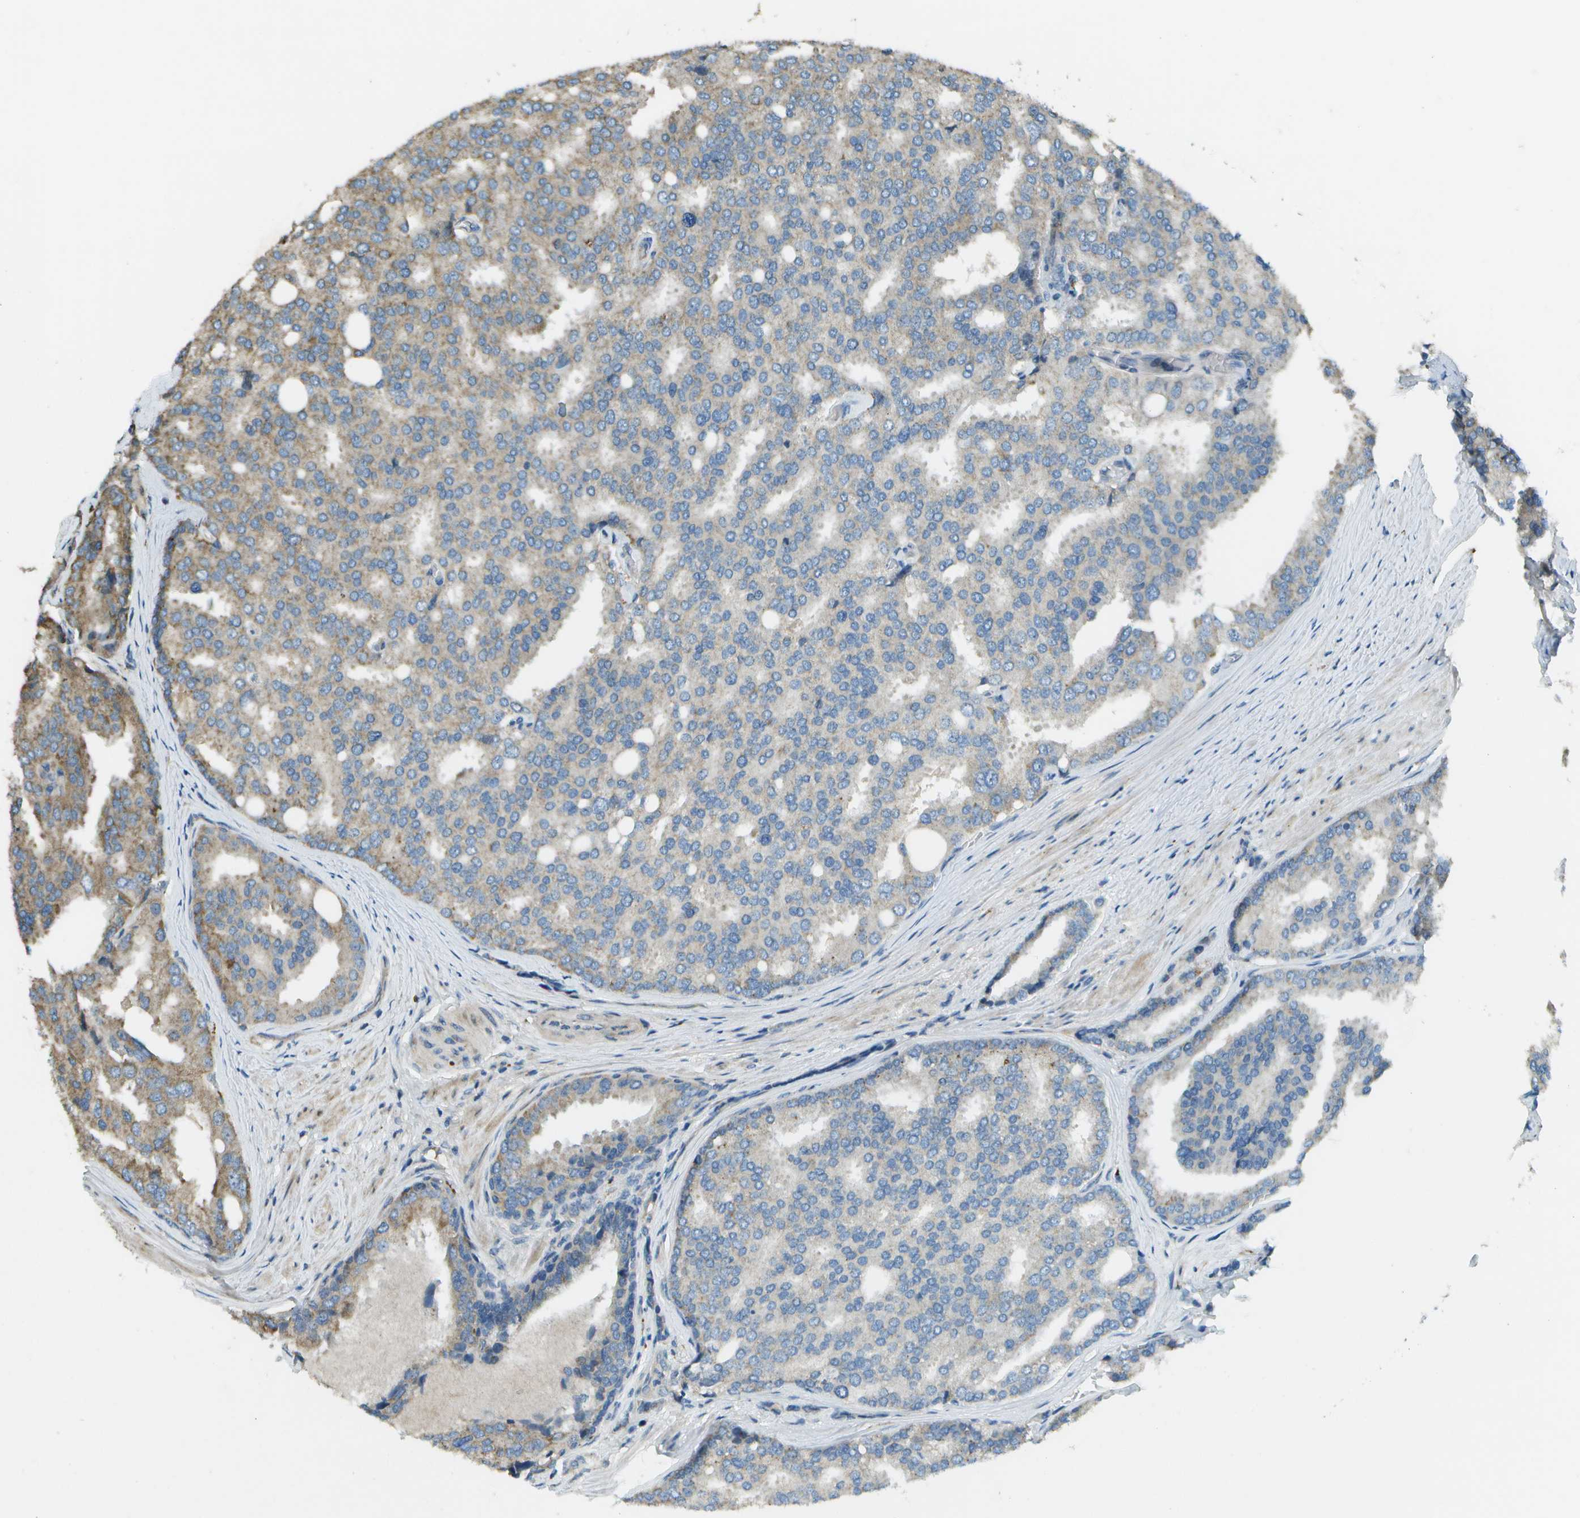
{"staining": {"intensity": "moderate", "quantity": "25%-75%", "location": "cytoplasmic/membranous"}, "tissue": "prostate cancer", "cell_type": "Tumor cells", "image_type": "cancer", "snomed": [{"axis": "morphology", "description": "Adenocarcinoma, High grade"}, {"axis": "topography", "description": "Prostate"}], "caption": "A photomicrograph of human prostate cancer (high-grade adenocarcinoma) stained for a protein displays moderate cytoplasmic/membranous brown staining in tumor cells.", "gene": "PXYLP1", "patient": {"sex": "male", "age": 50}}